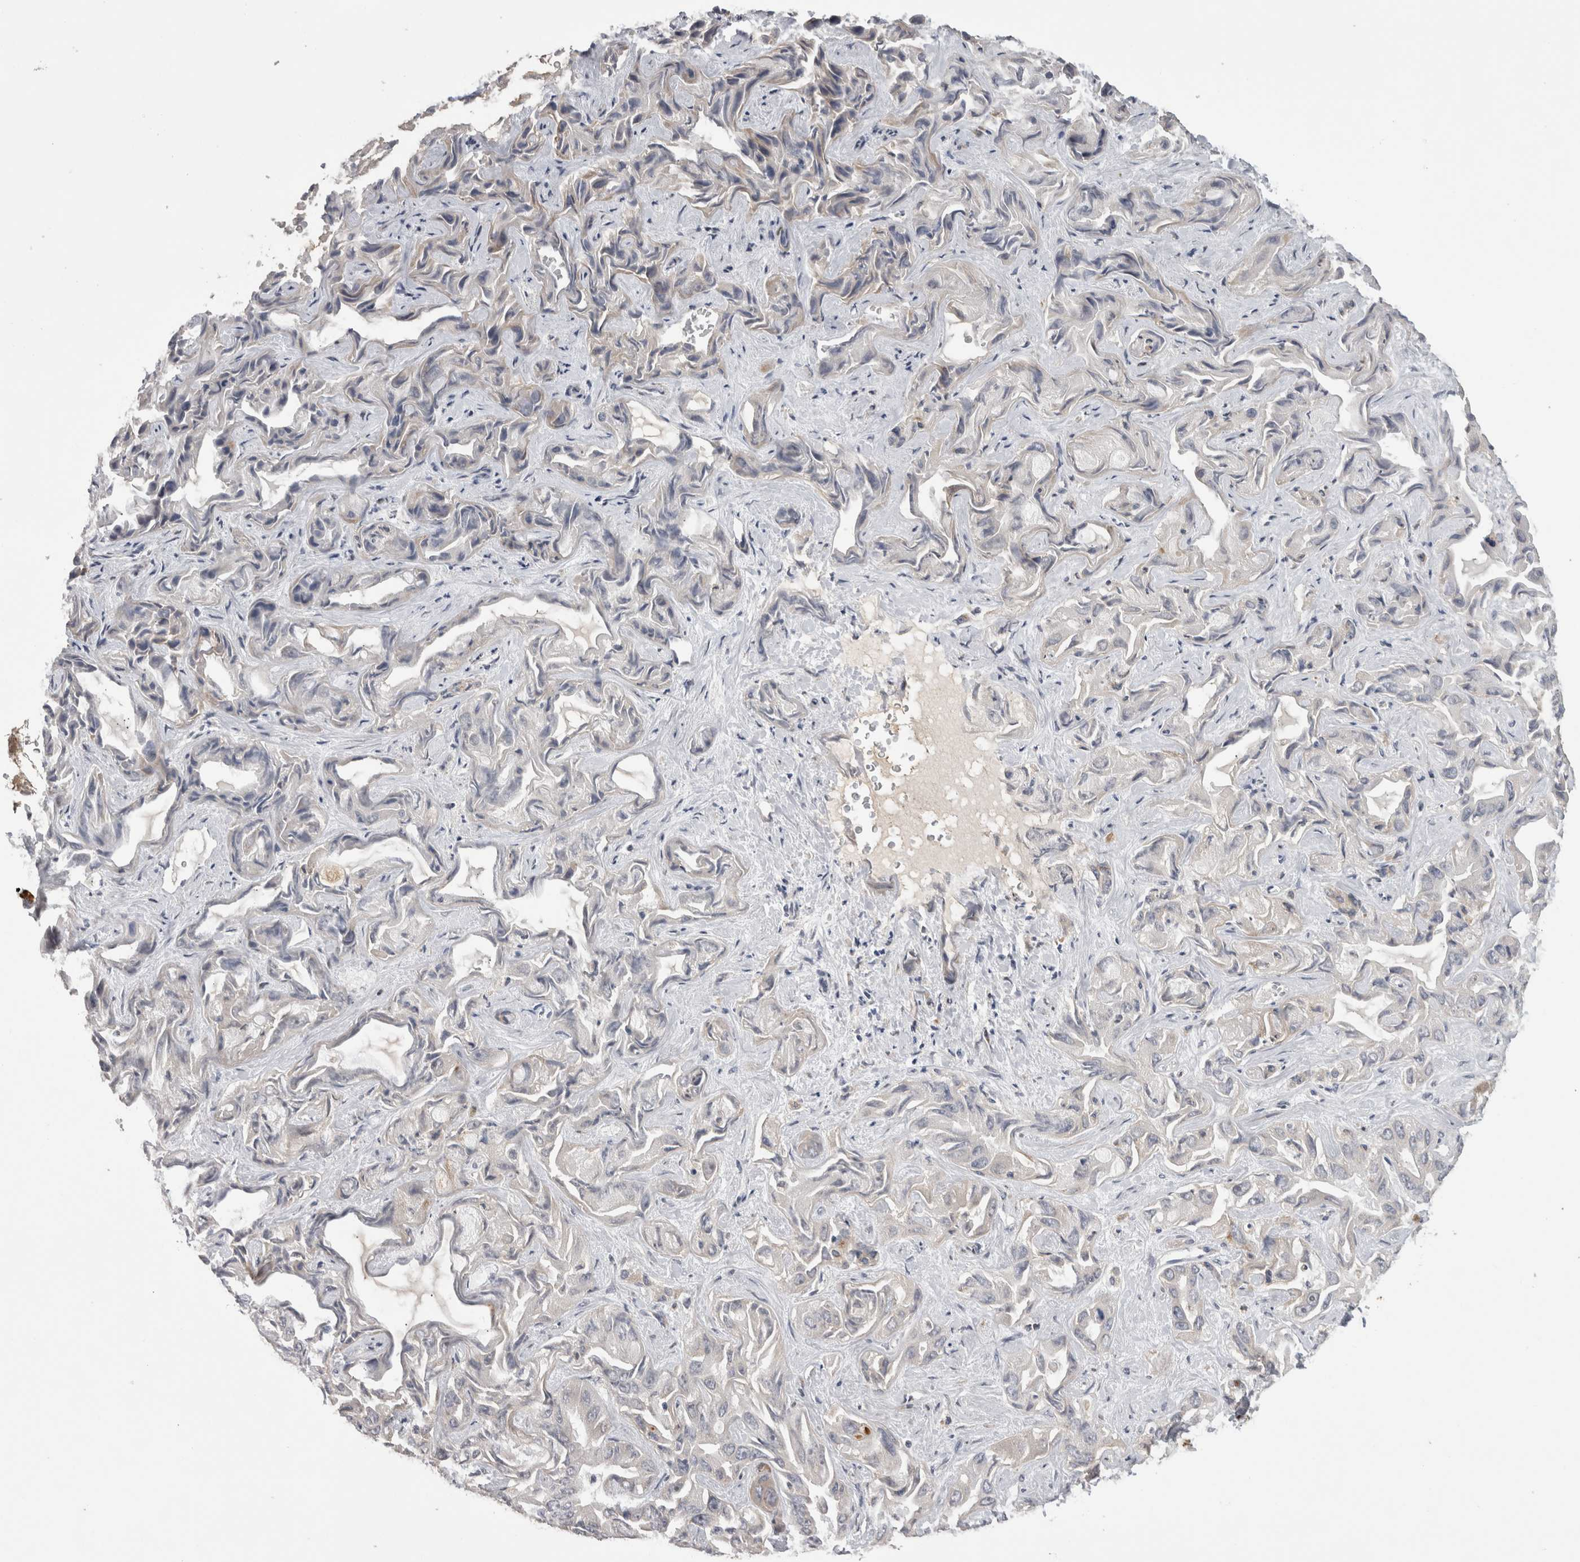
{"staining": {"intensity": "negative", "quantity": "none", "location": "none"}, "tissue": "liver cancer", "cell_type": "Tumor cells", "image_type": "cancer", "snomed": [{"axis": "morphology", "description": "Cholangiocarcinoma"}, {"axis": "topography", "description": "Liver"}], "caption": "Human liver cancer (cholangiocarcinoma) stained for a protein using IHC shows no positivity in tumor cells.", "gene": "TBCE", "patient": {"sex": "female", "age": 52}}